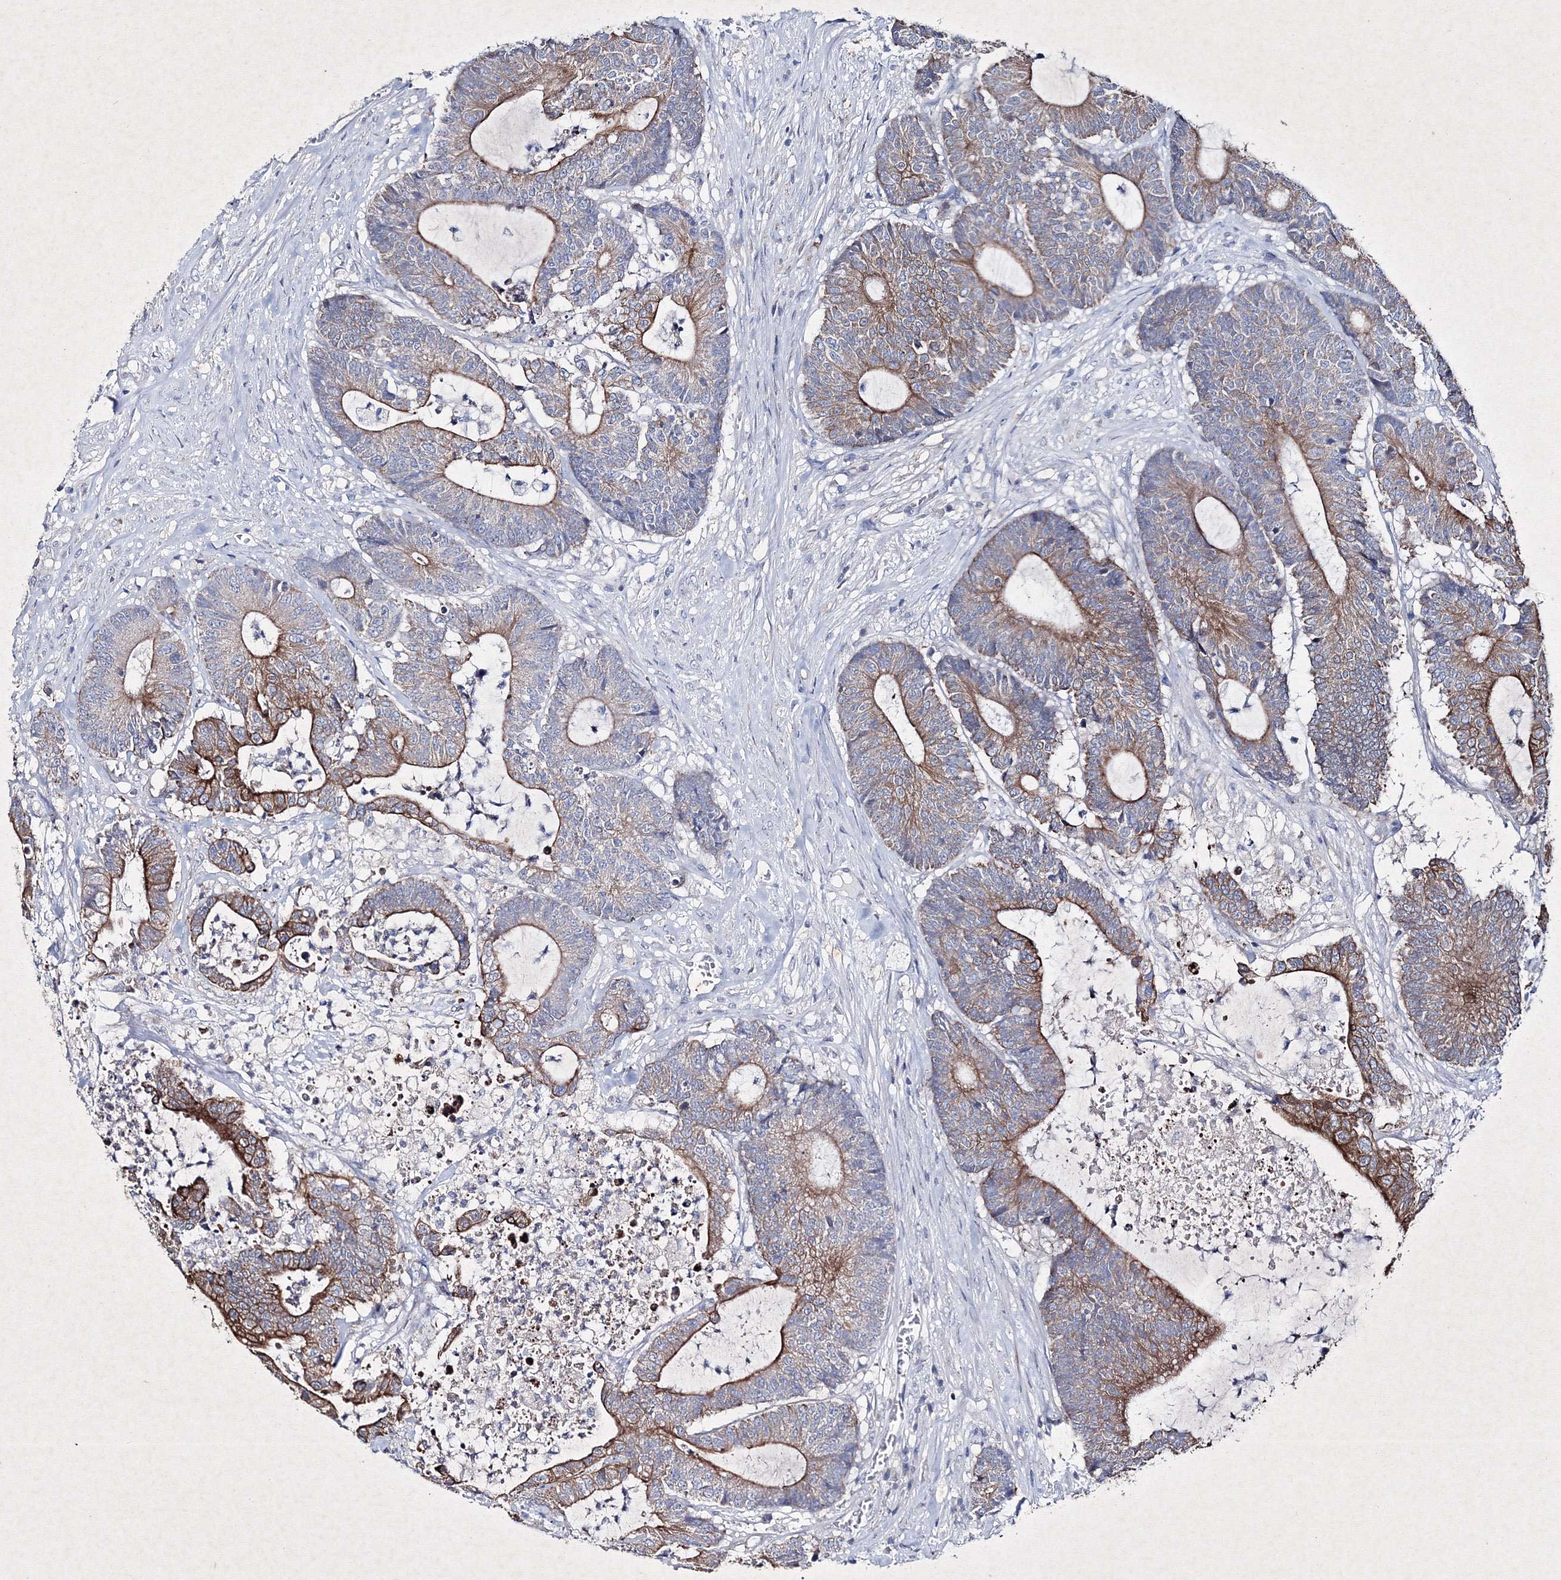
{"staining": {"intensity": "strong", "quantity": "25%-75%", "location": "cytoplasmic/membranous"}, "tissue": "colorectal cancer", "cell_type": "Tumor cells", "image_type": "cancer", "snomed": [{"axis": "morphology", "description": "Adenocarcinoma, NOS"}, {"axis": "topography", "description": "Colon"}], "caption": "Protein analysis of adenocarcinoma (colorectal) tissue displays strong cytoplasmic/membranous expression in about 25%-75% of tumor cells. (Brightfield microscopy of DAB IHC at high magnification).", "gene": "SMIM29", "patient": {"sex": "female", "age": 84}}